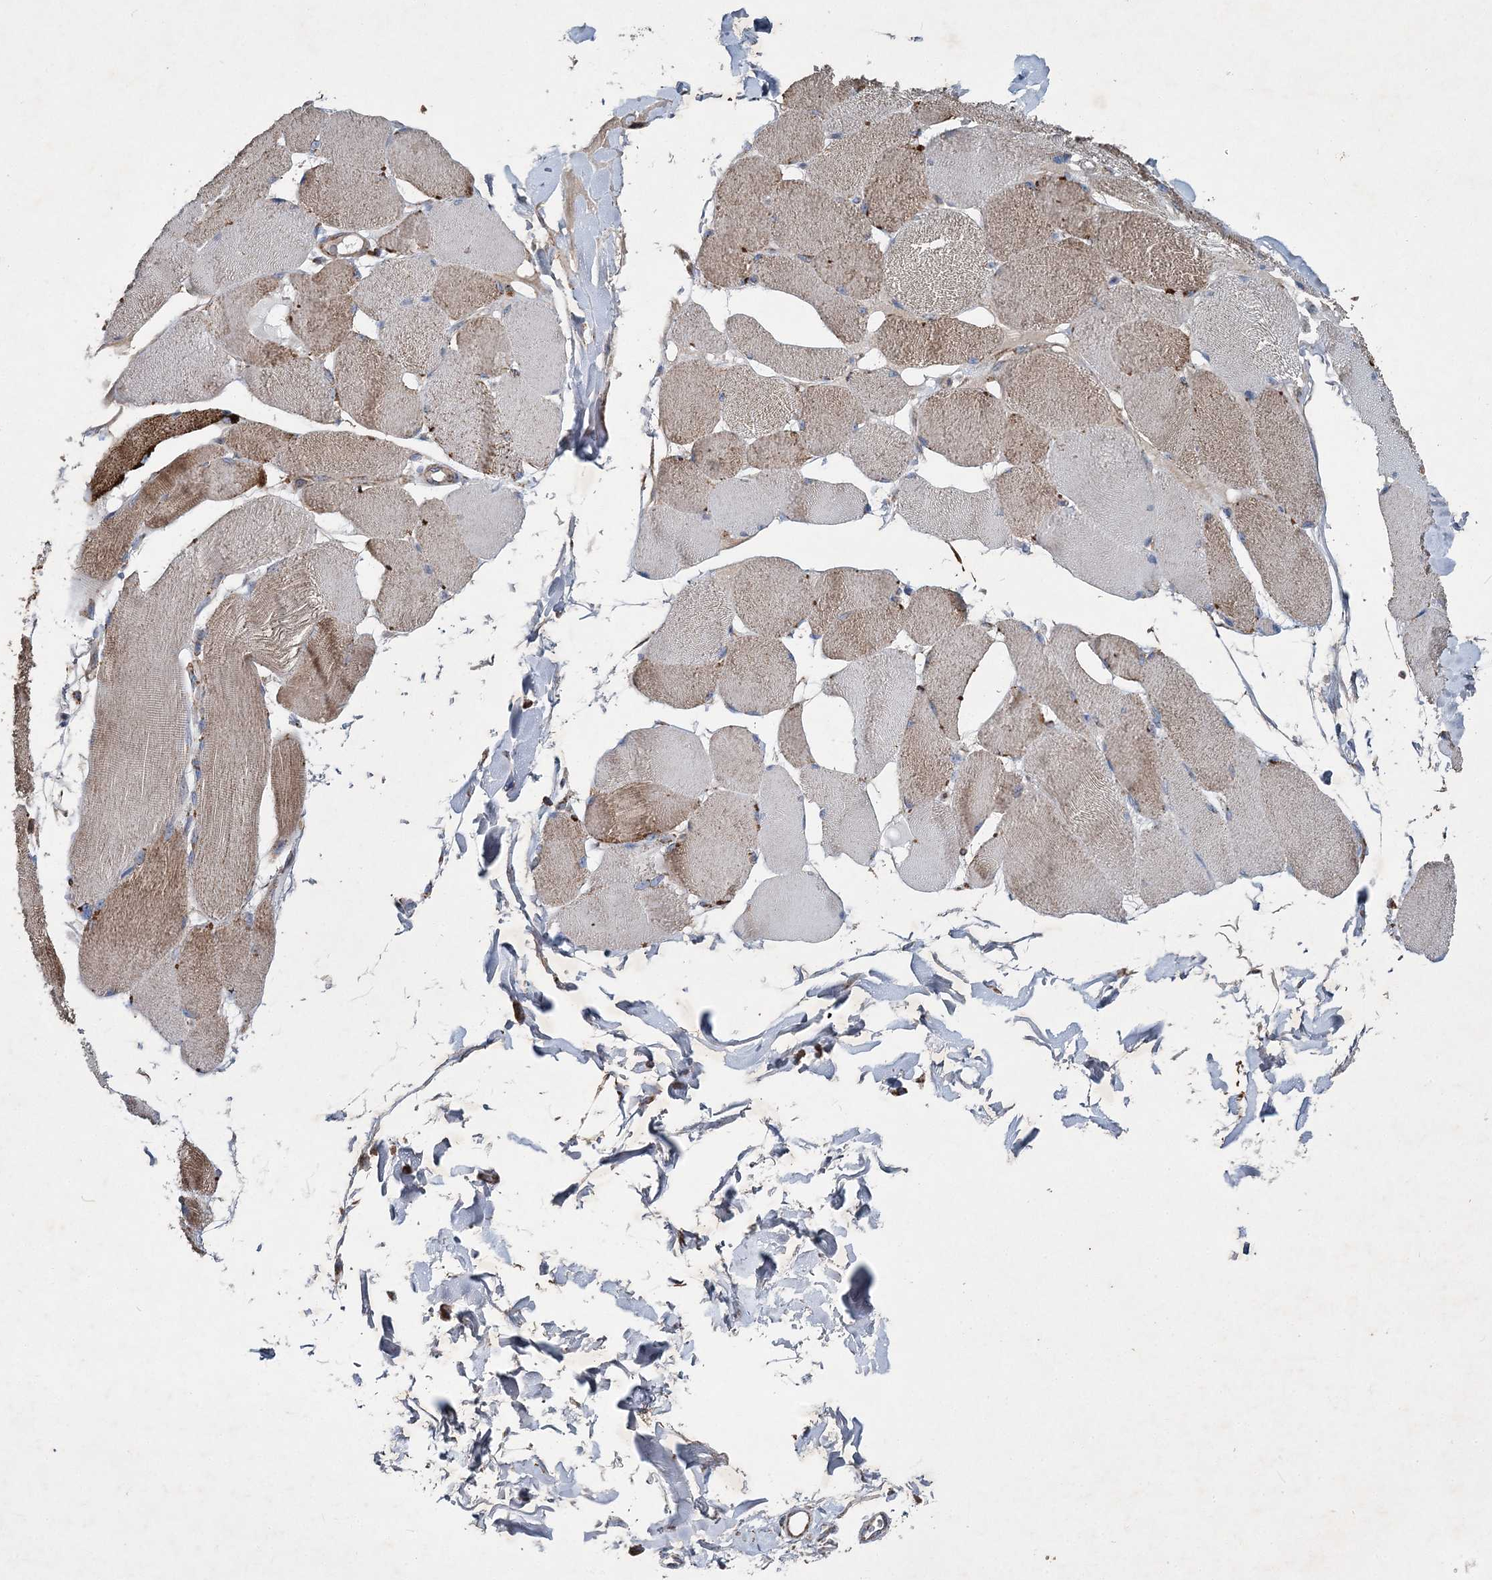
{"staining": {"intensity": "weak", "quantity": "25%-75%", "location": "cytoplasmic/membranous"}, "tissue": "skeletal muscle", "cell_type": "Myocytes", "image_type": "normal", "snomed": [{"axis": "morphology", "description": "Normal tissue, NOS"}, {"axis": "topography", "description": "Skin"}, {"axis": "topography", "description": "Skeletal muscle"}], "caption": "The immunohistochemical stain labels weak cytoplasmic/membranous positivity in myocytes of benign skeletal muscle. The protein is stained brown, and the nuclei are stained in blue (DAB (3,3'-diaminobenzidine) IHC with brightfield microscopy, high magnification).", "gene": "SPAG16", "patient": {"sex": "male", "age": 83}}